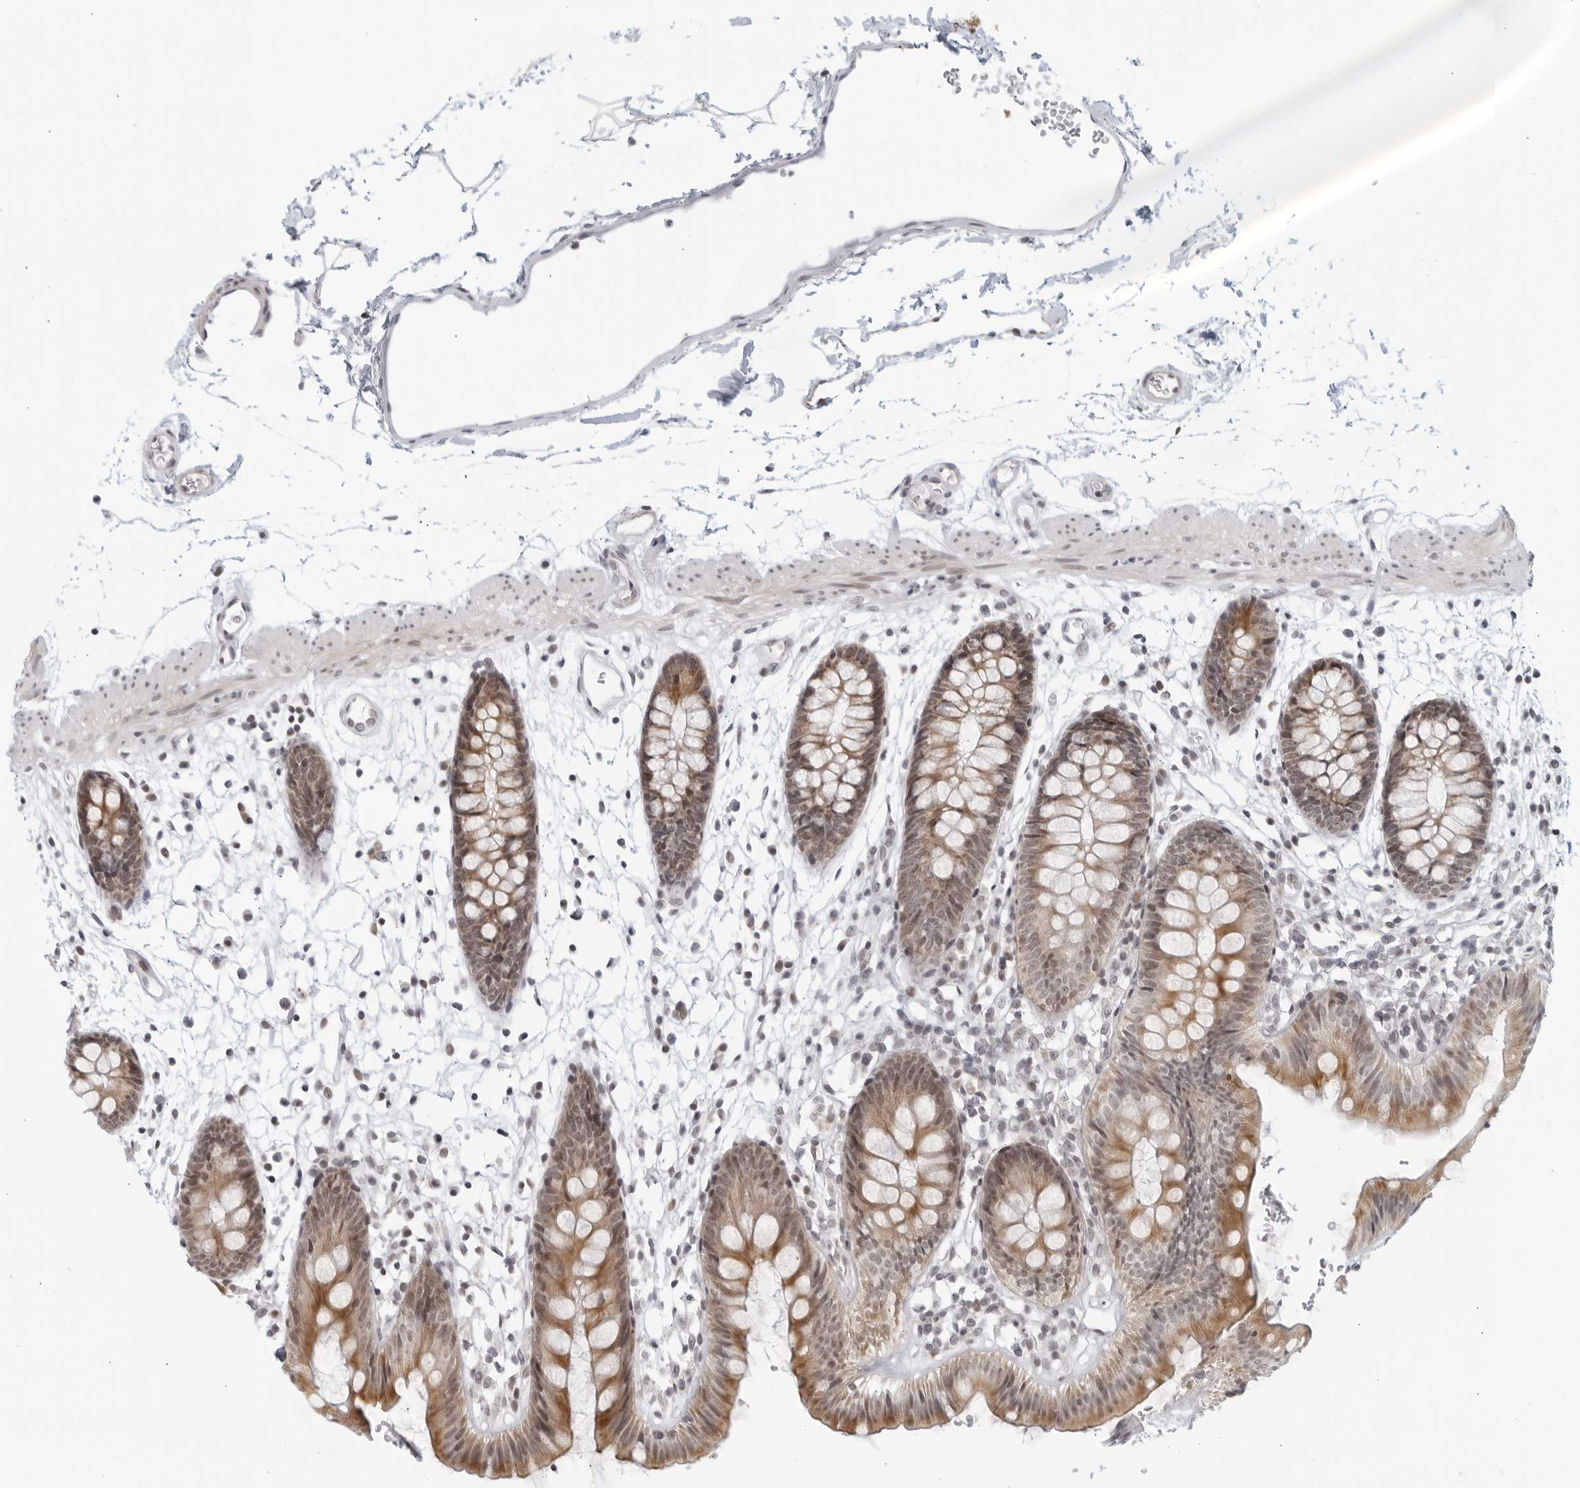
{"staining": {"intensity": "negative", "quantity": "none", "location": "none"}, "tissue": "colon", "cell_type": "Endothelial cells", "image_type": "normal", "snomed": [{"axis": "morphology", "description": "Normal tissue, NOS"}, {"axis": "topography", "description": "Colon"}], "caption": "High magnification brightfield microscopy of normal colon stained with DAB (brown) and counterstained with hematoxylin (blue): endothelial cells show no significant positivity.", "gene": "RAB11FIP3", "patient": {"sex": "male", "age": 56}}